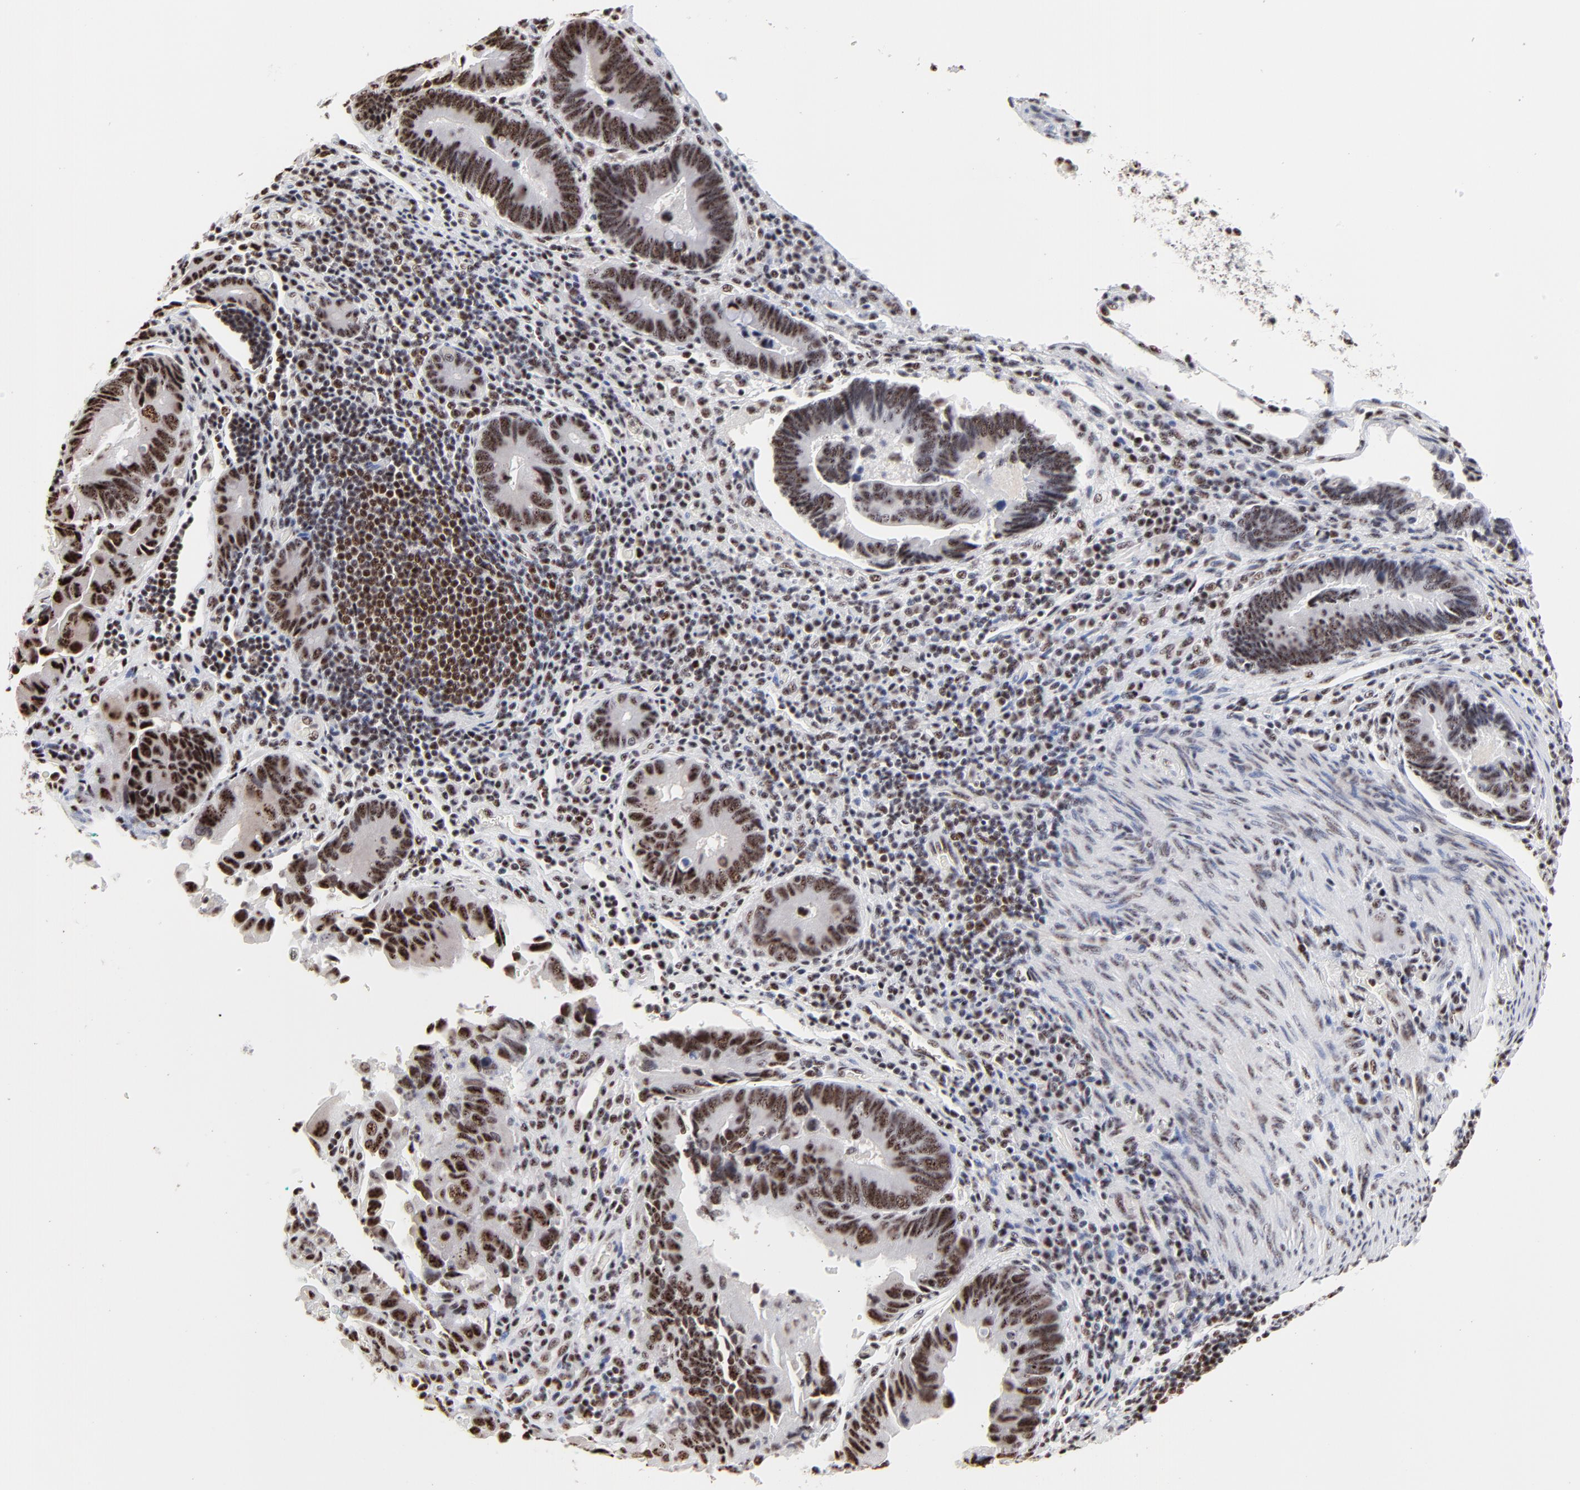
{"staining": {"intensity": "weak", "quantity": ">75%", "location": "nuclear"}, "tissue": "pancreatic cancer", "cell_type": "Tumor cells", "image_type": "cancer", "snomed": [{"axis": "morphology", "description": "Adenocarcinoma, NOS"}, {"axis": "topography", "description": "Pancreas"}], "caption": "A micrograph of adenocarcinoma (pancreatic) stained for a protein shows weak nuclear brown staining in tumor cells. Nuclei are stained in blue.", "gene": "MBD4", "patient": {"sex": "female", "age": 70}}